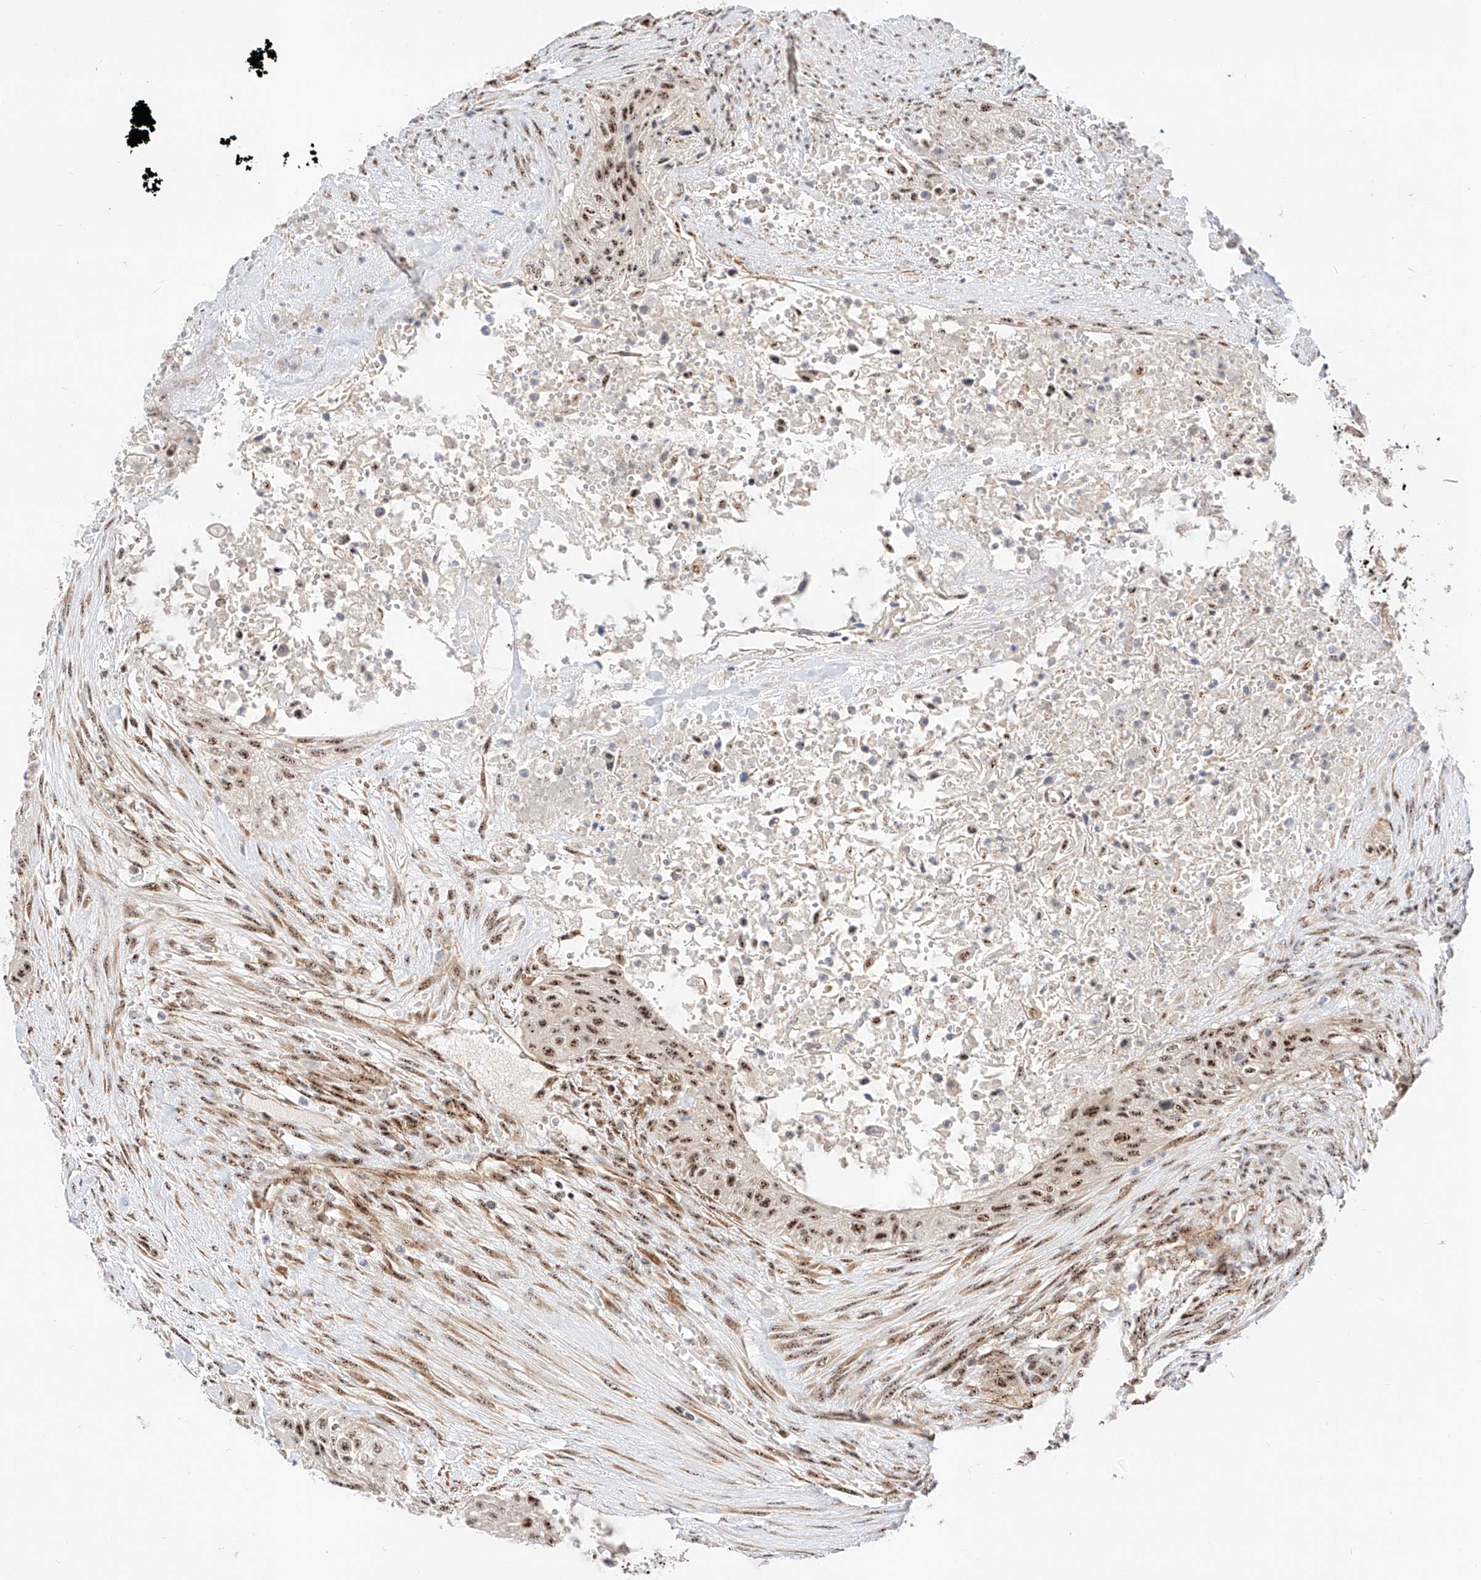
{"staining": {"intensity": "strong", "quantity": ">75%", "location": "nuclear"}, "tissue": "urothelial cancer", "cell_type": "Tumor cells", "image_type": "cancer", "snomed": [{"axis": "morphology", "description": "Urothelial carcinoma, High grade"}, {"axis": "topography", "description": "Urinary bladder"}], "caption": "Immunohistochemical staining of high-grade urothelial carcinoma shows strong nuclear protein positivity in approximately >75% of tumor cells.", "gene": "ATXN7L2", "patient": {"sex": "male", "age": 35}}